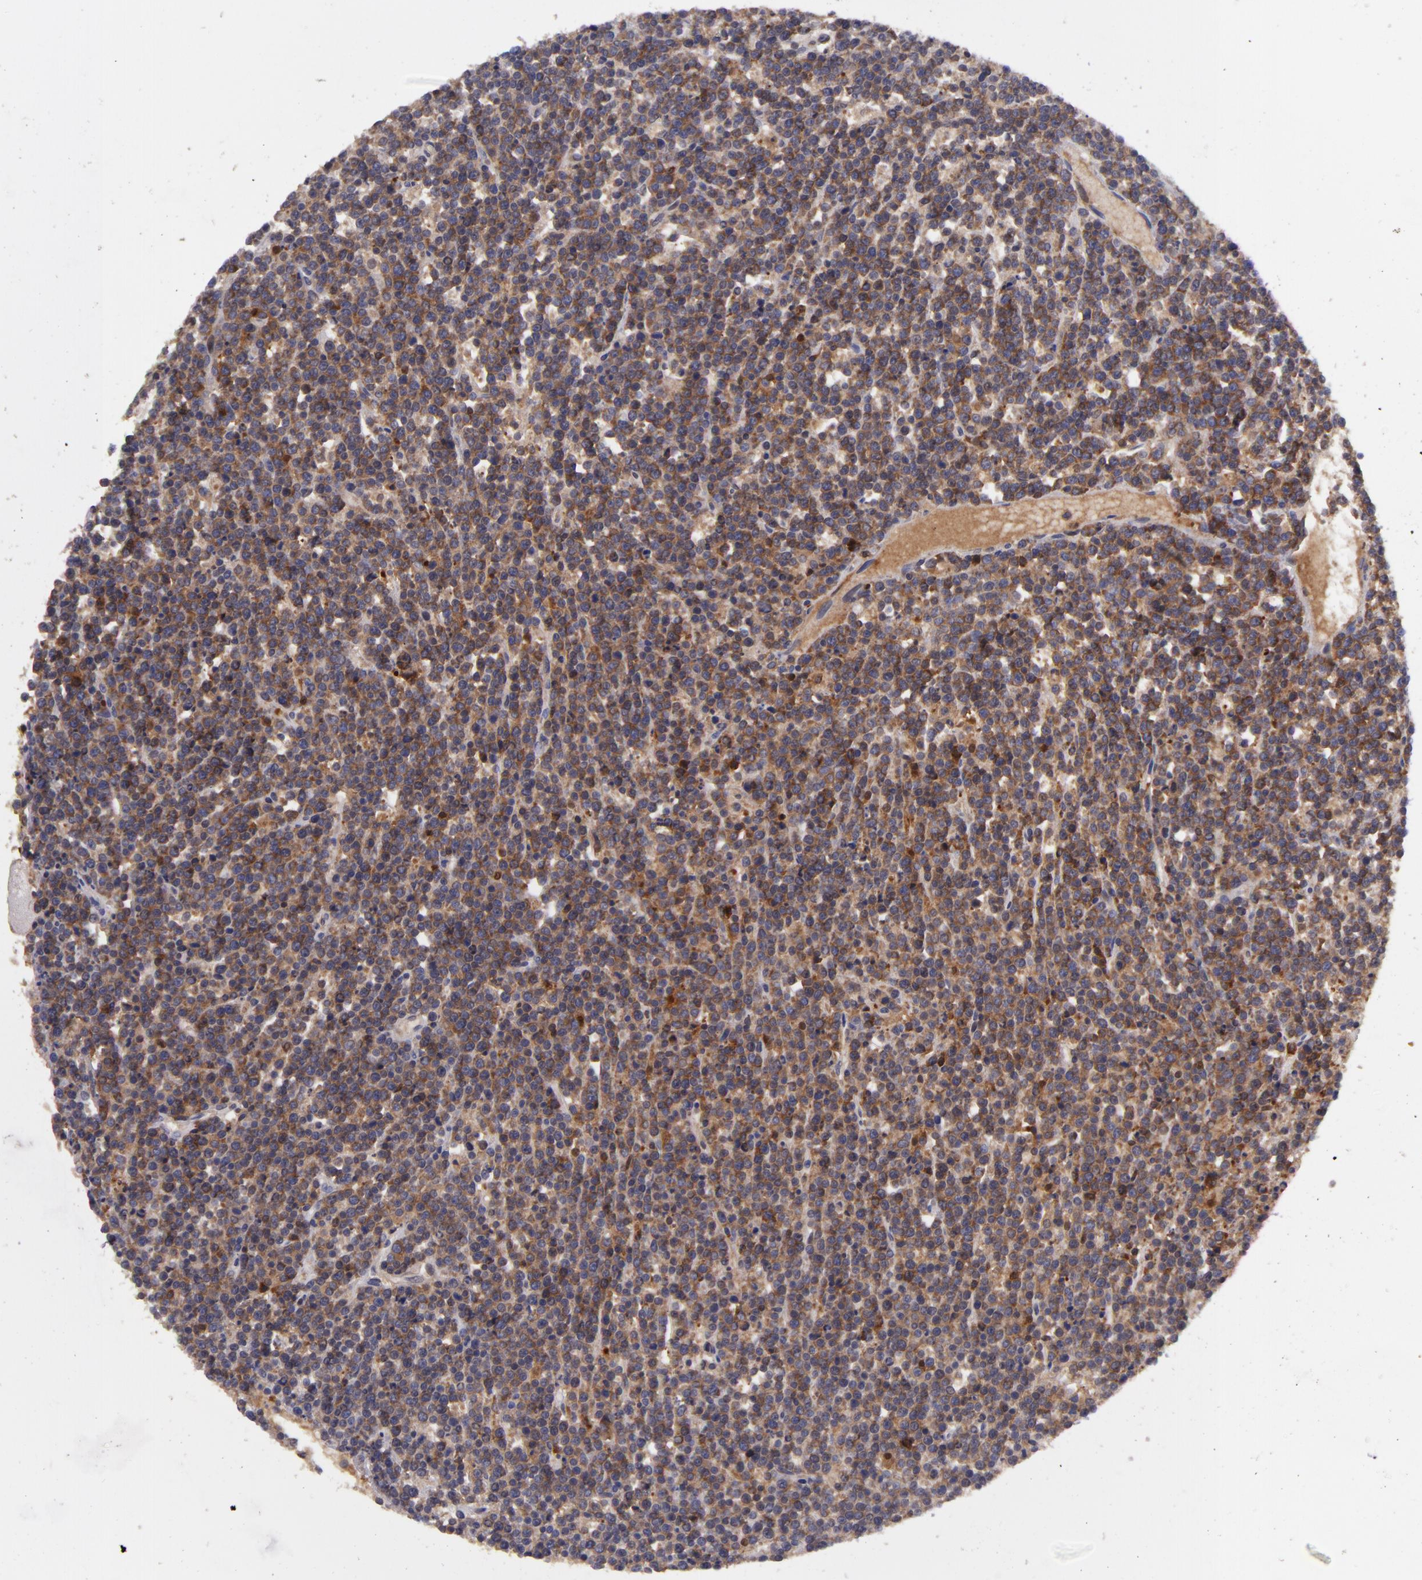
{"staining": {"intensity": "strong", "quantity": ">75%", "location": "cytoplasmic/membranous"}, "tissue": "lymphoma", "cell_type": "Tumor cells", "image_type": "cancer", "snomed": [{"axis": "morphology", "description": "Malignant lymphoma, non-Hodgkin's type, High grade"}, {"axis": "topography", "description": "Ovary"}], "caption": "Brown immunohistochemical staining in malignant lymphoma, non-Hodgkin's type (high-grade) demonstrates strong cytoplasmic/membranous staining in about >75% of tumor cells.", "gene": "MMP10", "patient": {"sex": "female", "age": 56}}